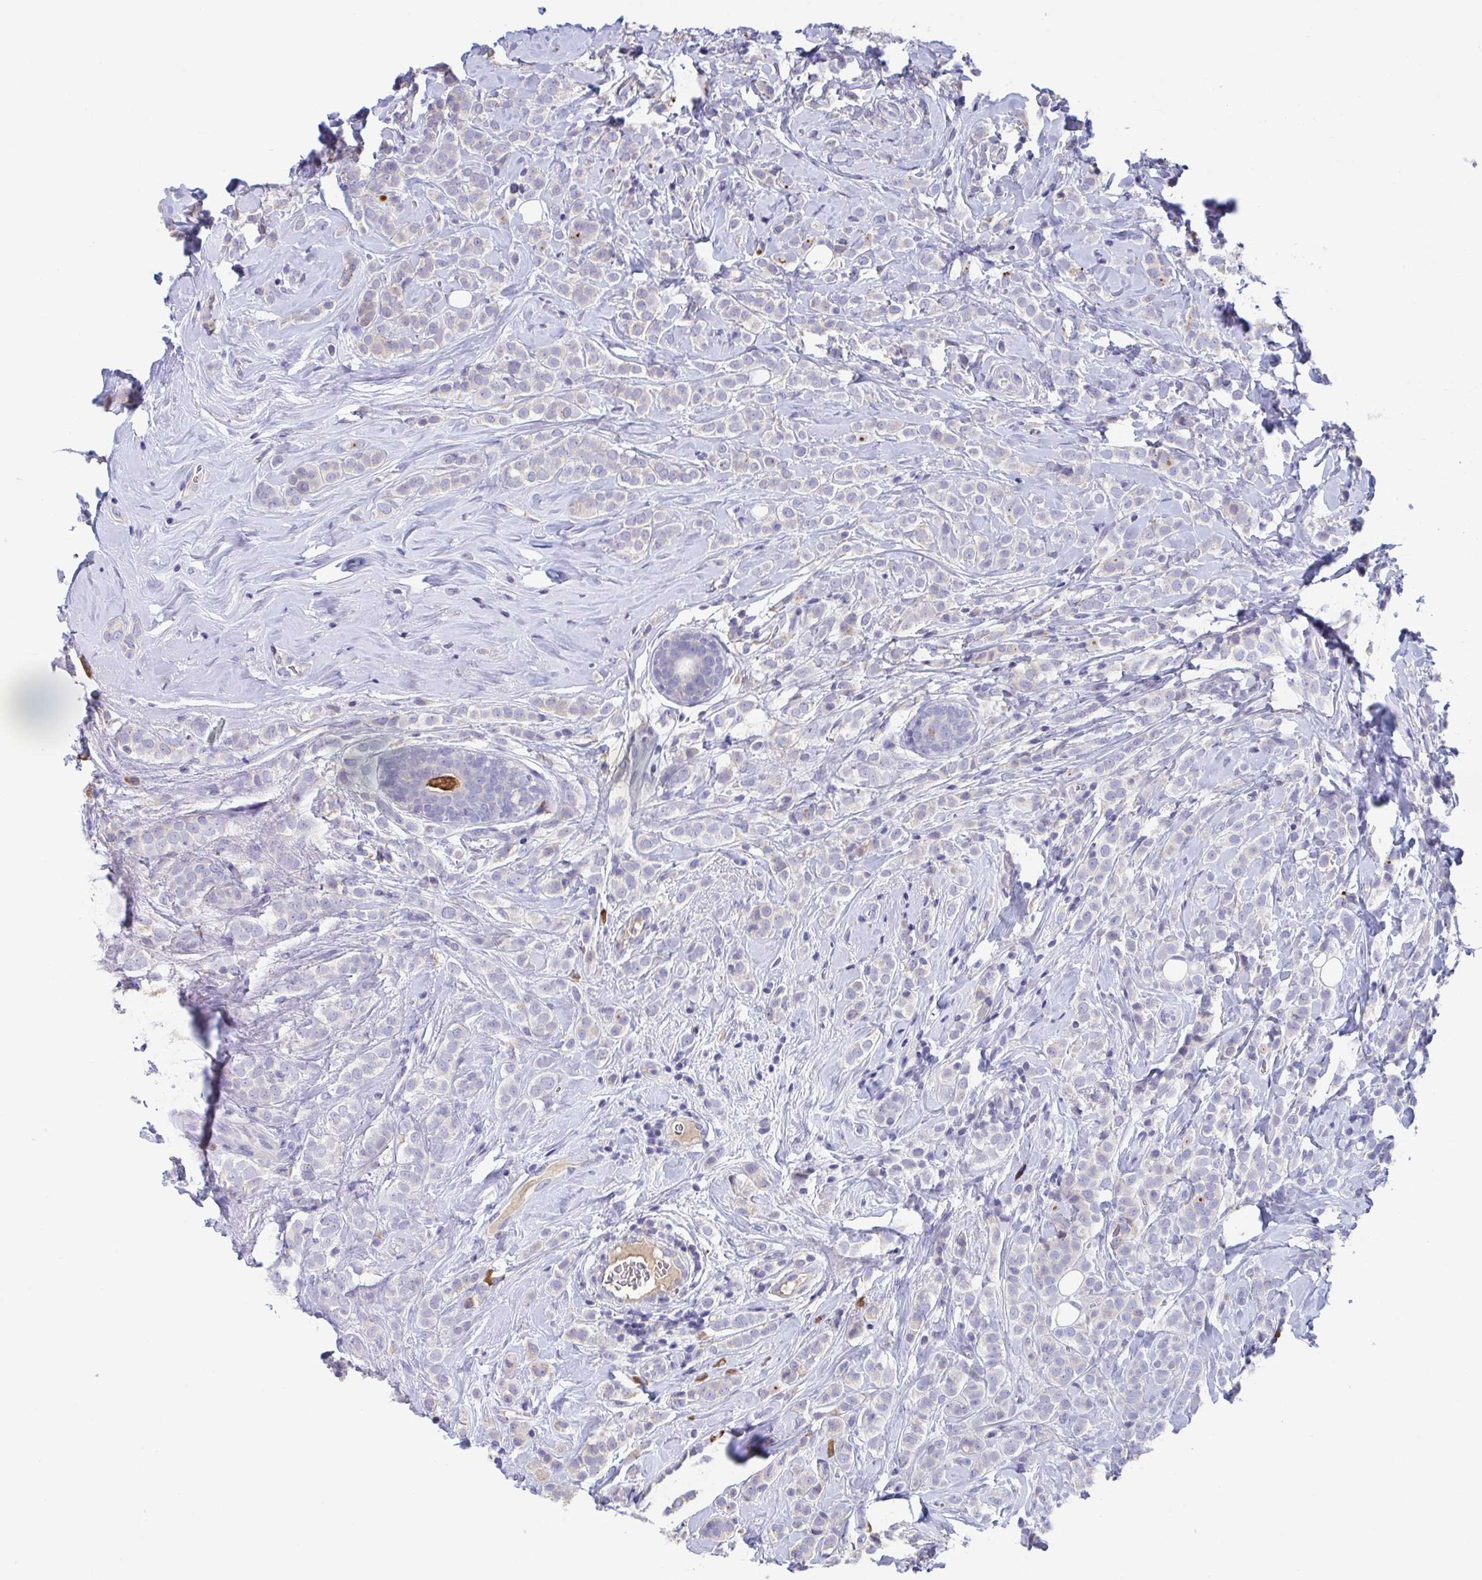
{"staining": {"intensity": "negative", "quantity": "none", "location": "none"}, "tissue": "breast cancer", "cell_type": "Tumor cells", "image_type": "cancer", "snomed": [{"axis": "morphology", "description": "Lobular carcinoma"}, {"axis": "topography", "description": "Breast"}], "caption": "The micrograph displays no staining of tumor cells in breast lobular carcinoma.", "gene": "LRRC58", "patient": {"sex": "female", "age": 49}}